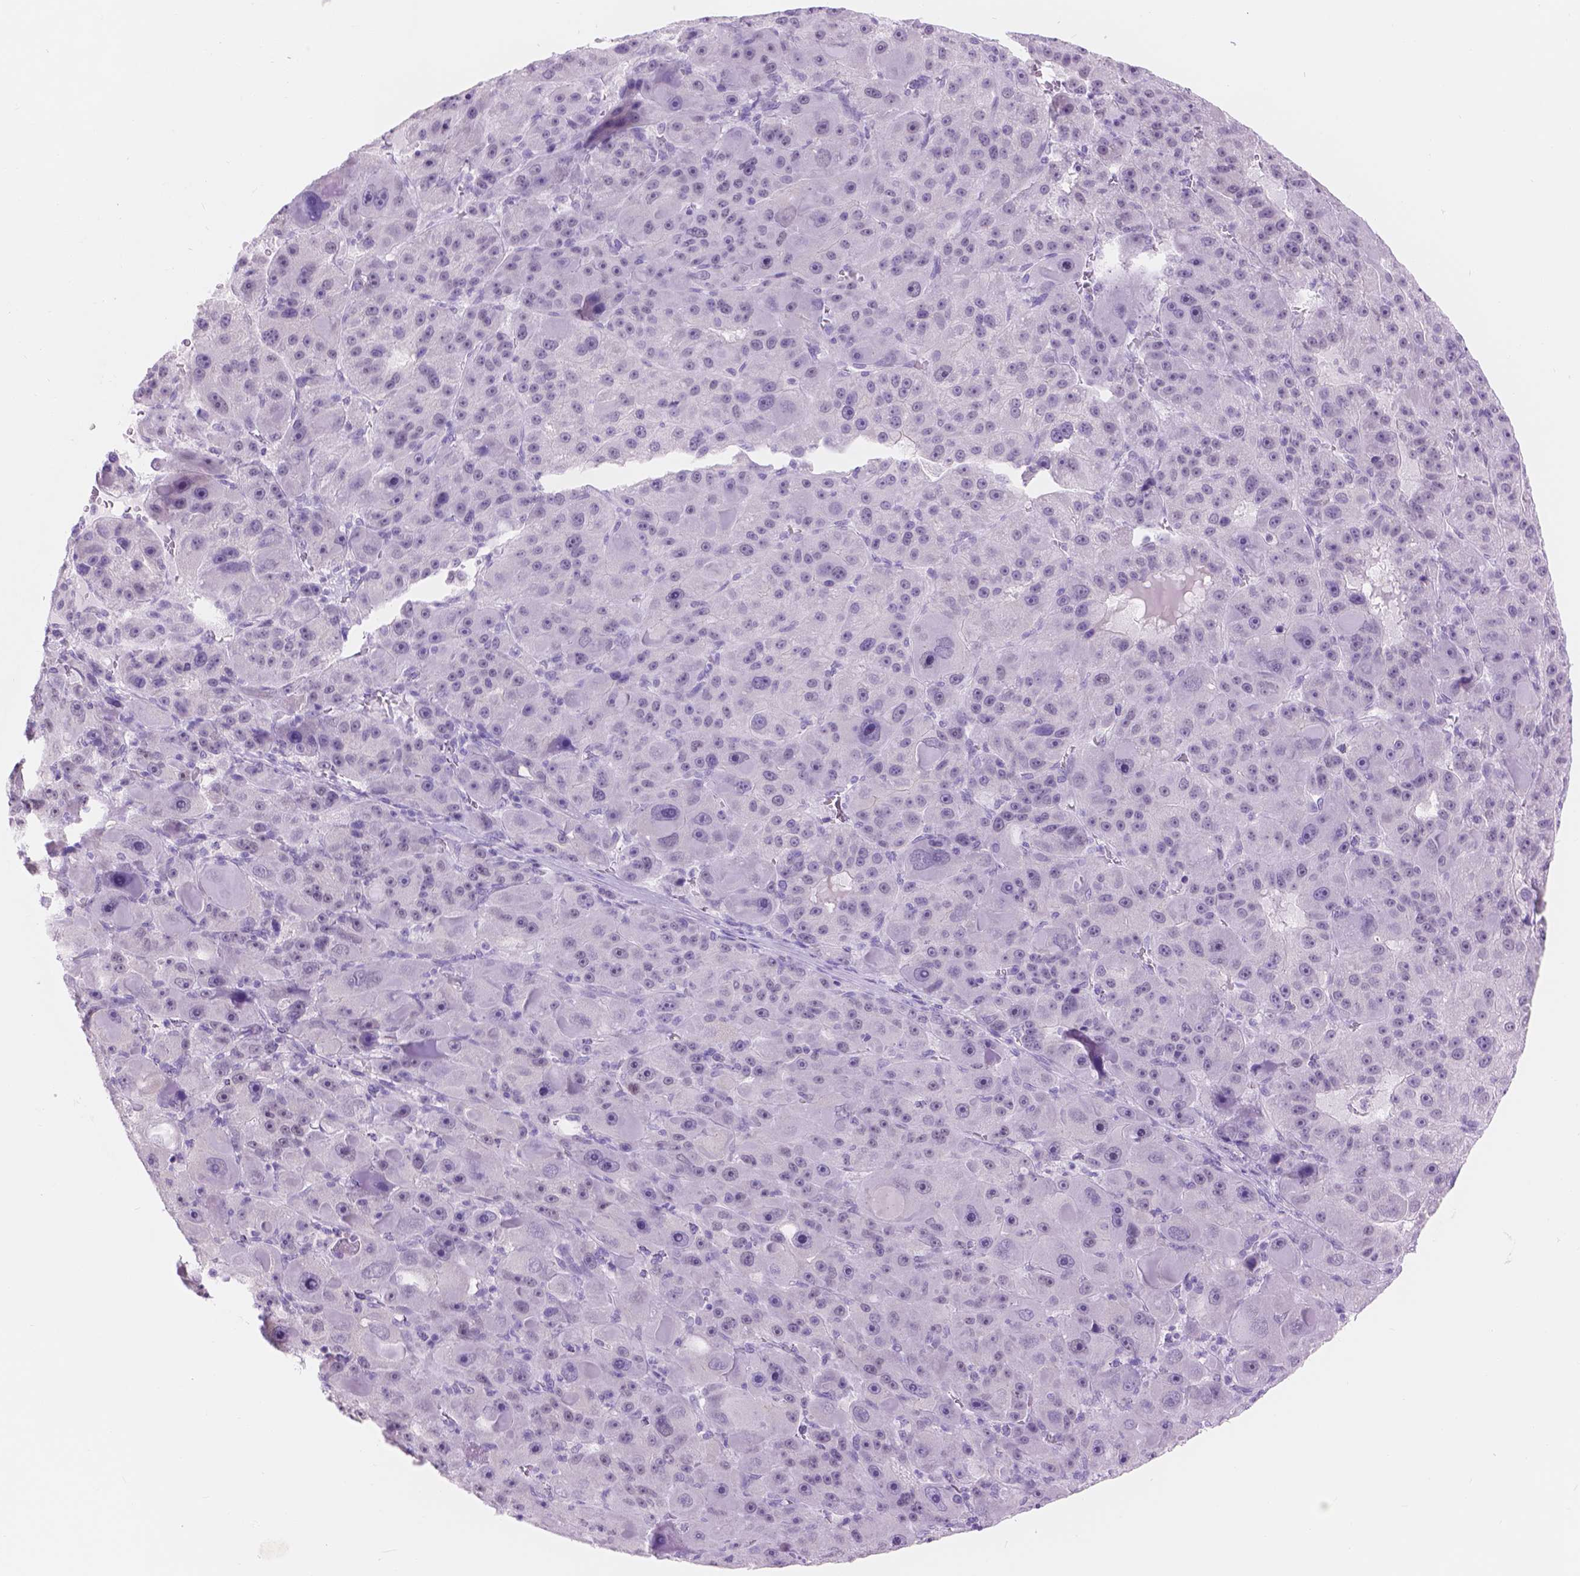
{"staining": {"intensity": "negative", "quantity": "none", "location": "none"}, "tissue": "liver cancer", "cell_type": "Tumor cells", "image_type": "cancer", "snomed": [{"axis": "morphology", "description": "Carcinoma, Hepatocellular, NOS"}, {"axis": "topography", "description": "Liver"}], "caption": "Tumor cells are negative for protein expression in human hepatocellular carcinoma (liver).", "gene": "DCC", "patient": {"sex": "male", "age": 76}}